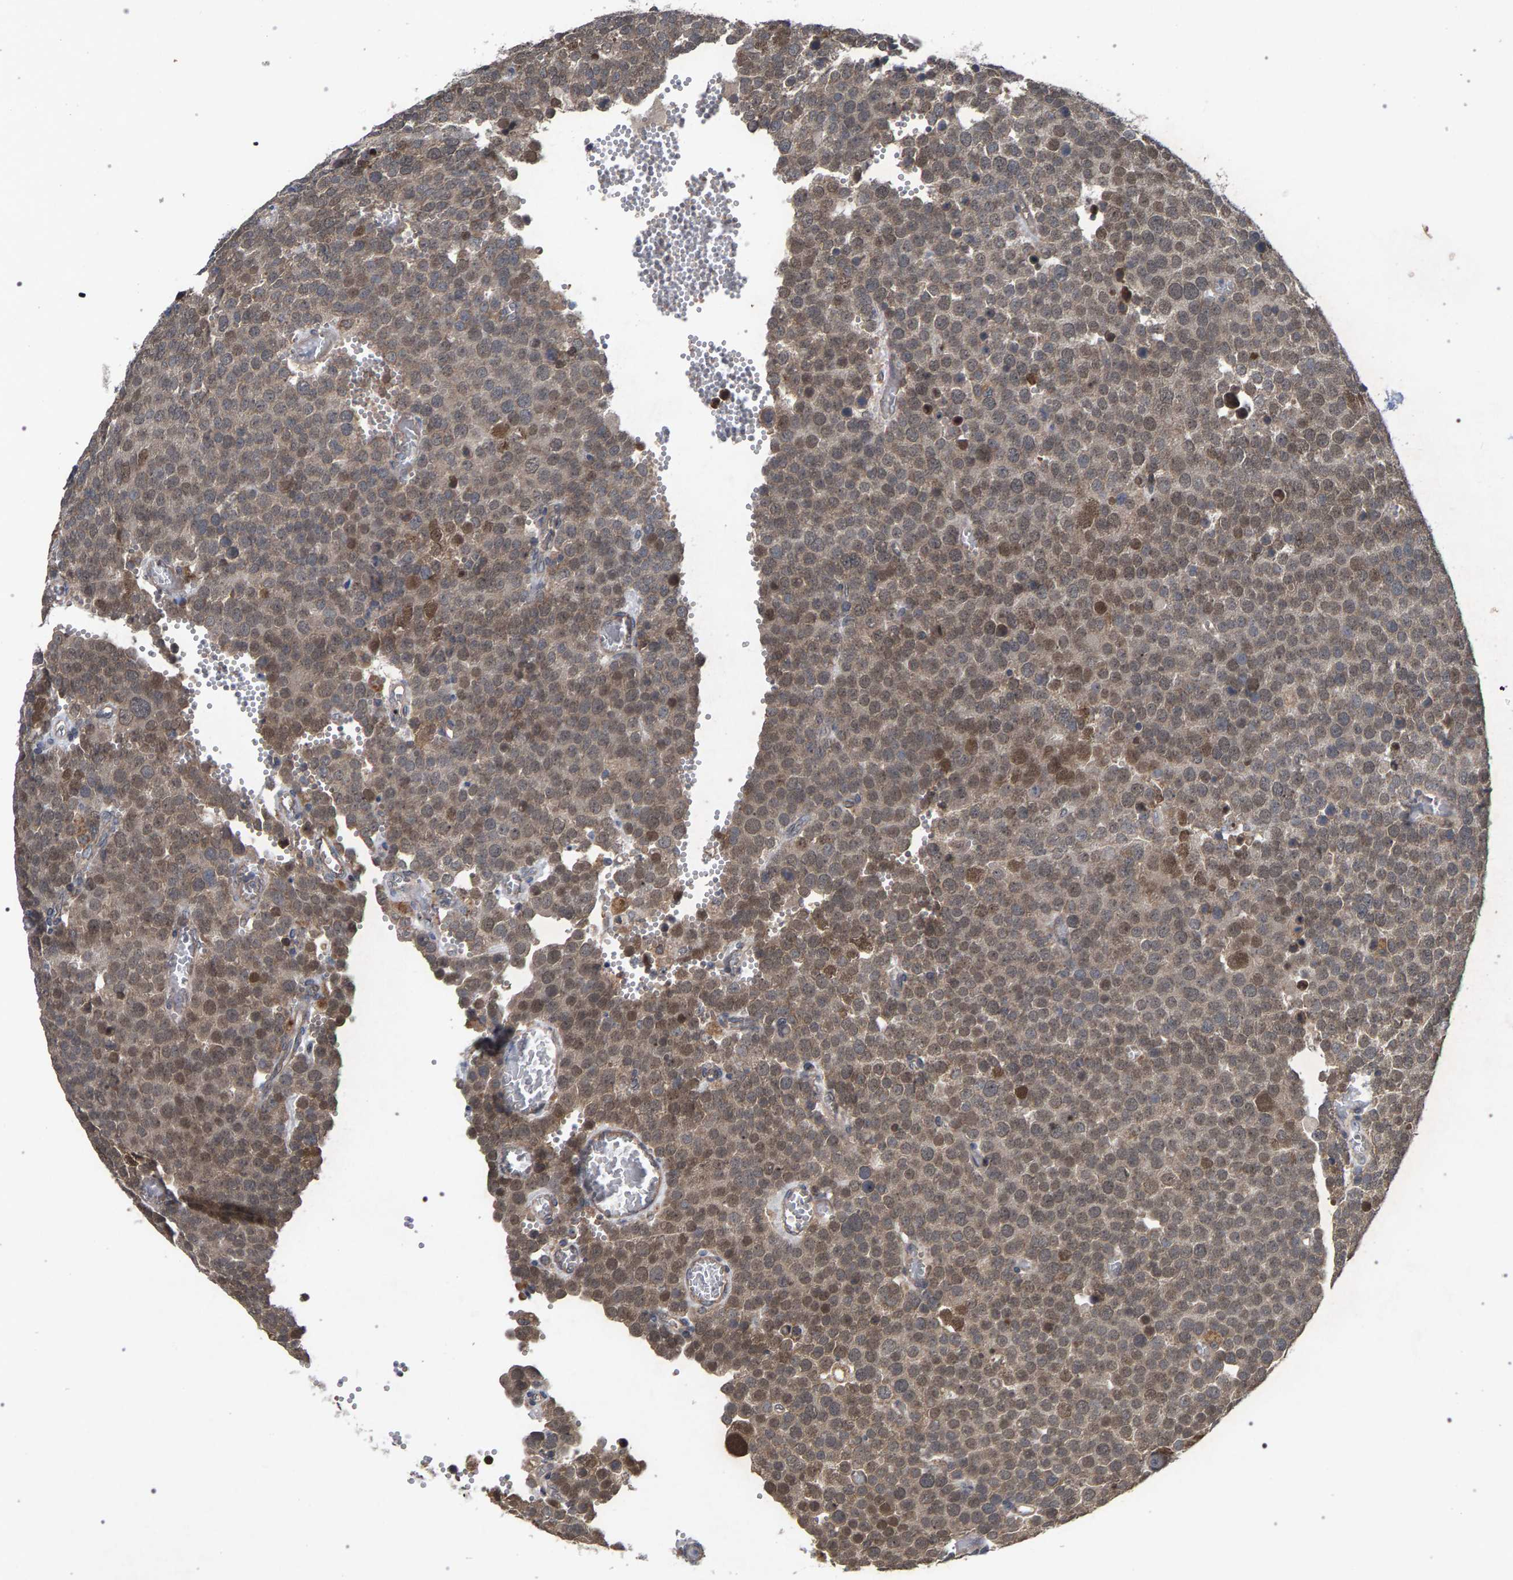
{"staining": {"intensity": "weak", "quantity": ">75%", "location": "cytoplasmic/membranous,nuclear"}, "tissue": "testis cancer", "cell_type": "Tumor cells", "image_type": "cancer", "snomed": [{"axis": "morphology", "description": "Normal tissue, NOS"}, {"axis": "morphology", "description": "Seminoma, NOS"}, {"axis": "topography", "description": "Testis"}], "caption": "Protein analysis of testis cancer tissue exhibits weak cytoplasmic/membranous and nuclear positivity in about >75% of tumor cells.", "gene": "SLC4A4", "patient": {"sex": "male", "age": 71}}